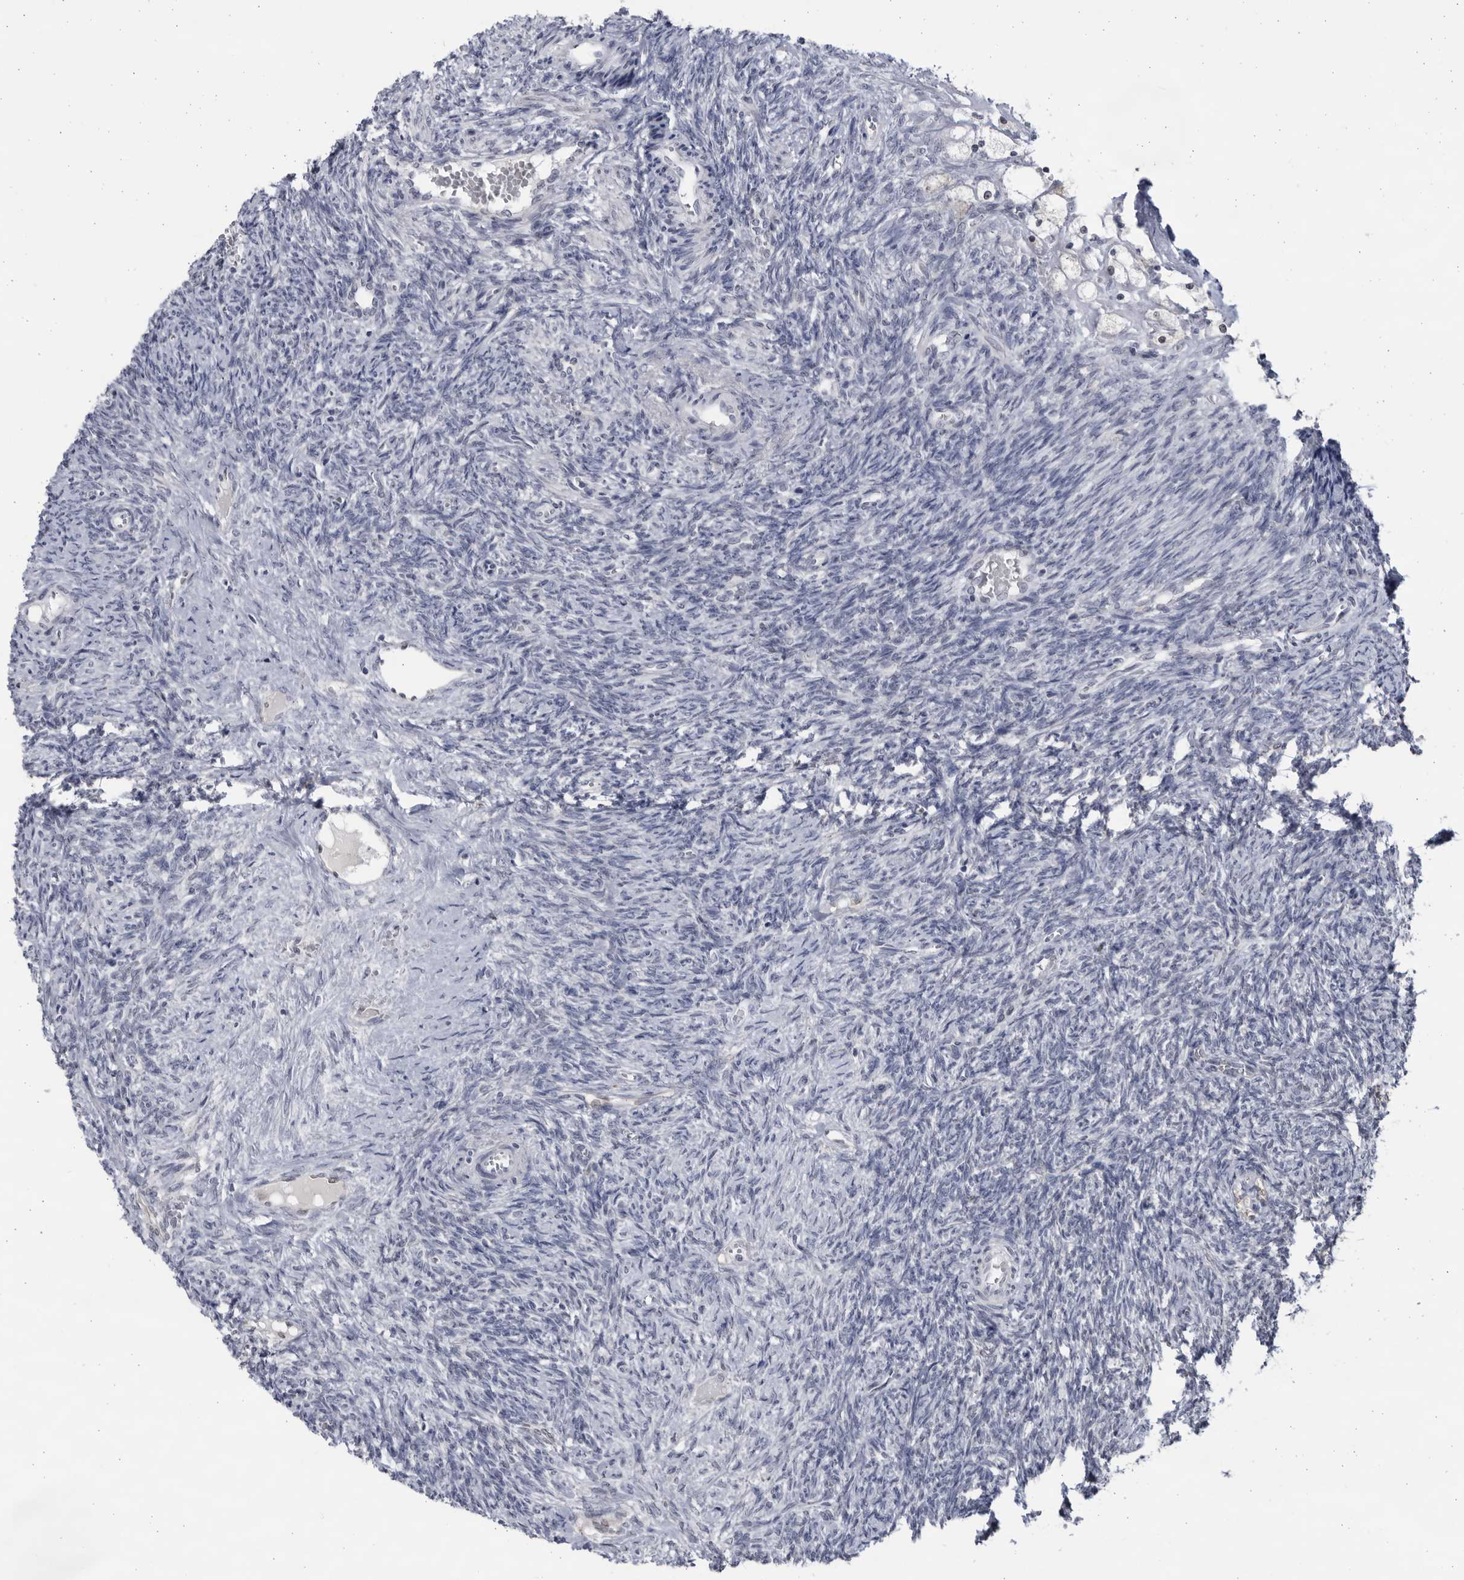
{"staining": {"intensity": "negative", "quantity": "none", "location": "none"}, "tissue": "ovary", "cell_type": "Ovarian stroma cells", "image_type": "normal", "snomed": [{"axis": "morphology", "description": "Normal tissue, NOS"}, {"axis": "topography", "description": "Ovary"}], "caption": "This image is of normal ovary stained with immunohistochemistry (IHC) to label a protein in brown with the nuclei are counter-stained blue. There is no positivity in ovarian stroma cells. Nuclei are stained in blue.", "gene": "SLC25A22", "patient": {"sex": "female", "age": 41}}